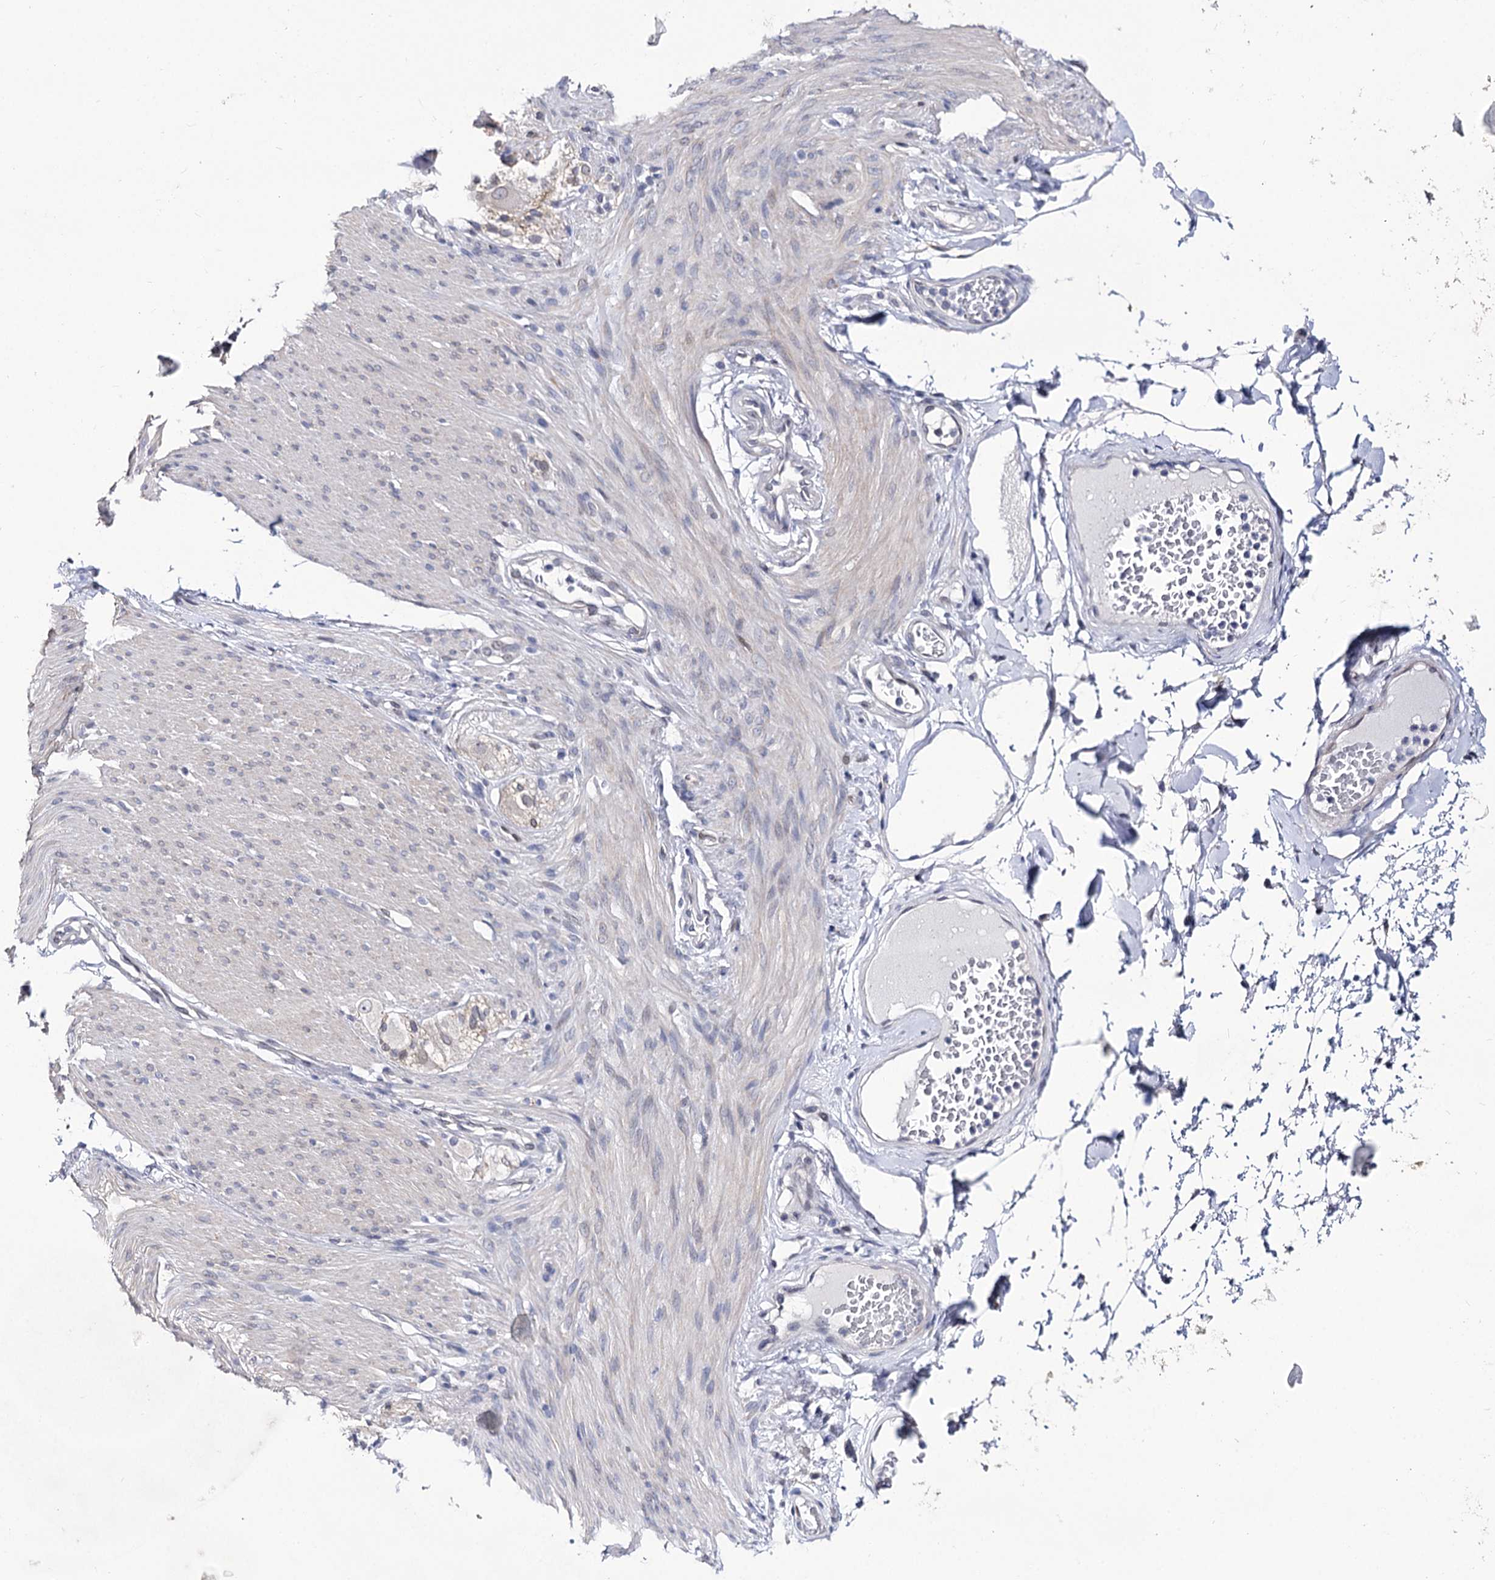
{"staining": {"intensity": "negative", "quantity": "none", "location": "none"}, "tissue": "adipose tissue", "cell_type": "Adipocytes", "image_type": "normal", "snomed": [{"axis": "morphology", "description": "Normal tissue, NOS"}, {"axis": "topography", "description": "Colon"}, {"axis": "topography", "description": "Peripheral nerve tissue"}], "caption": "IHC image of benign human adipose tissue stained for a protein (brown), which demonstrates no positivity in adipocytes. (DAB (3,3'-diaminobenzidine) immunohistochemistry with hematoxylin counter stain).", "gene": "TMEM201", "patient": {"sex": "female", "age": 61}}